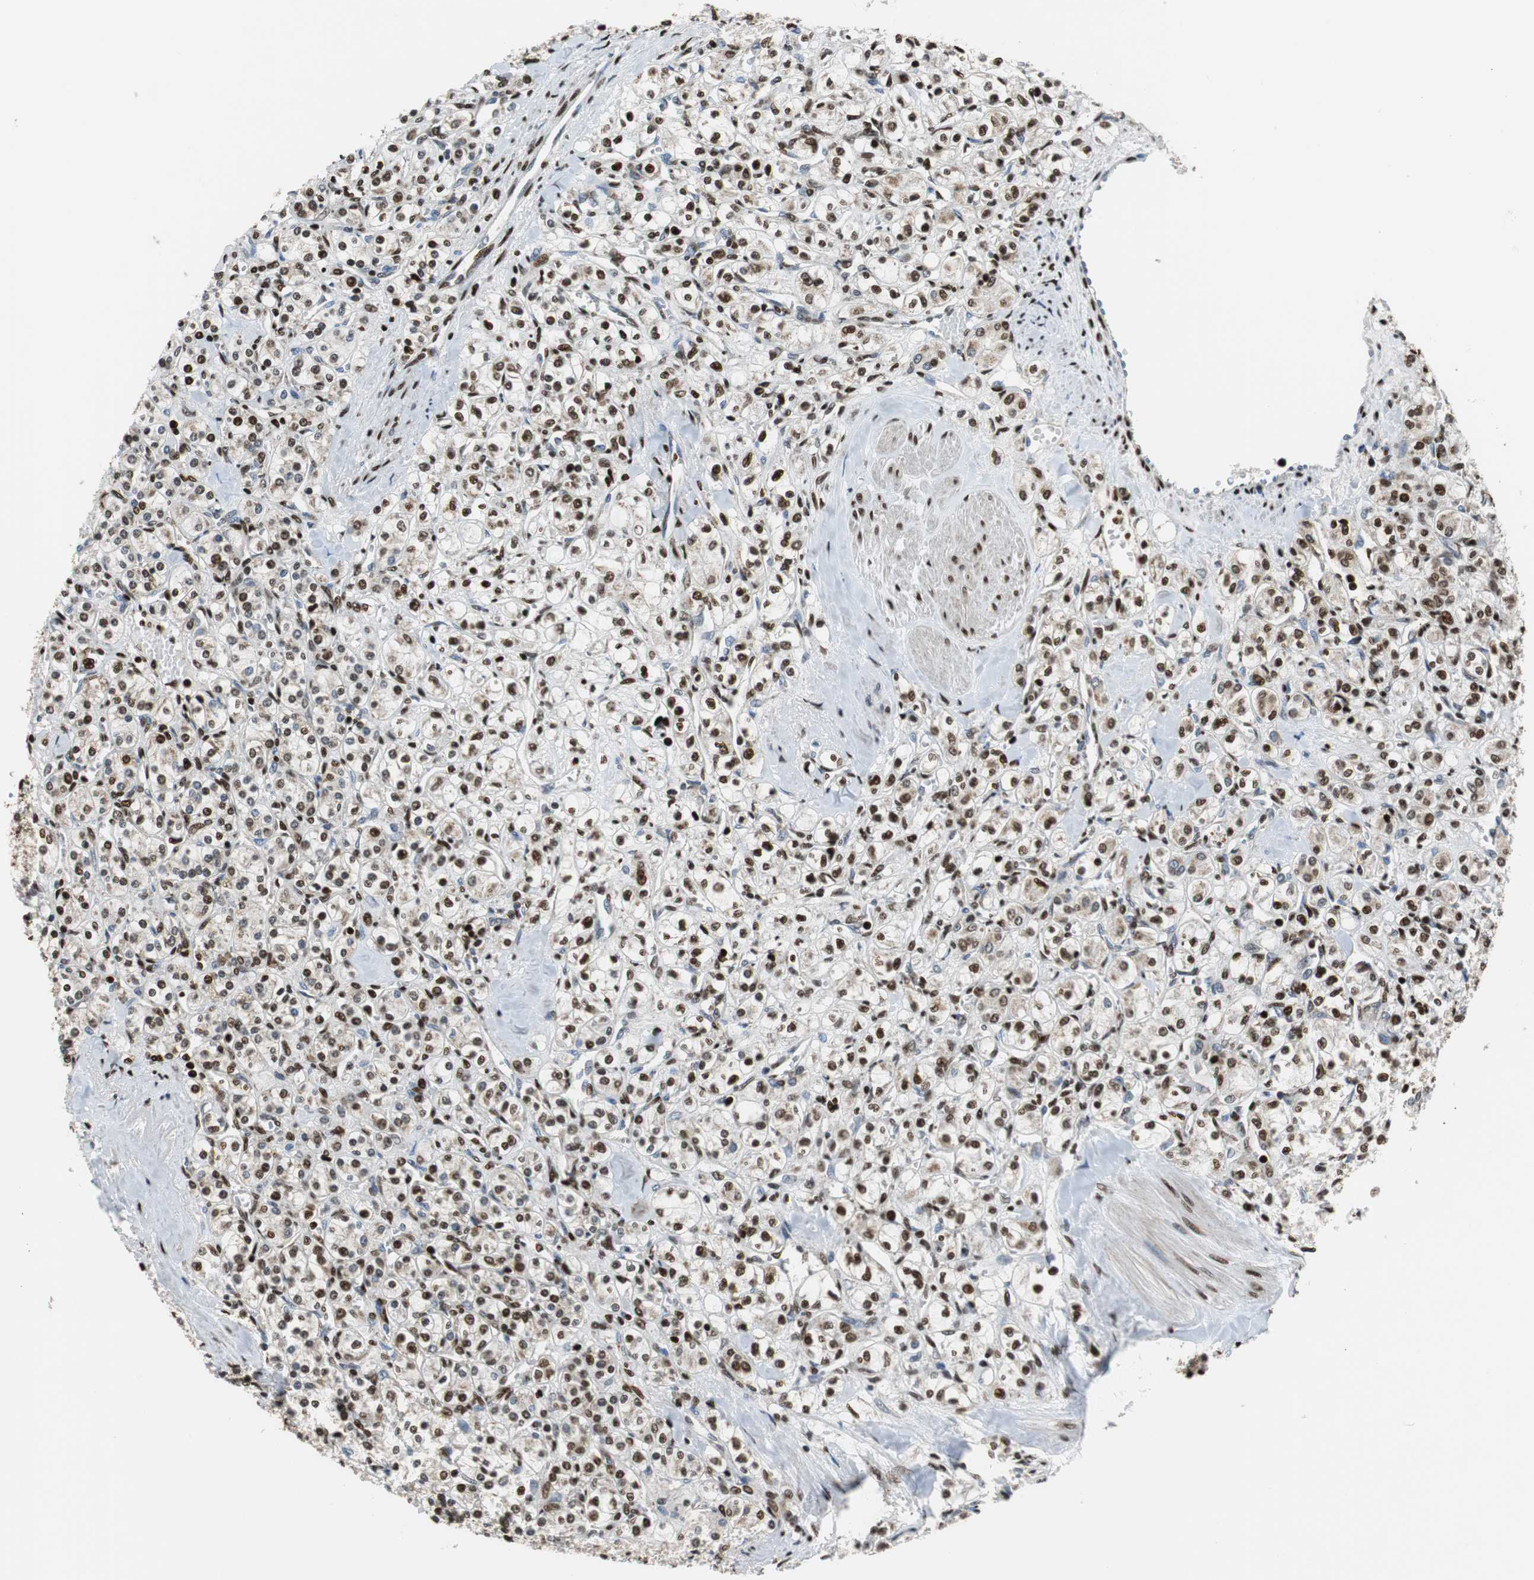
{"staining": {"intensity": "strong", "quantity": "25%-75%", "location": "nuclear"}, "tissue": "renal cancer", "cell_type": "Tumor cells", "image_type": "cancer", "snomed": [{"axis": "morphology", "description": "Adenocarcinoma, NOS"}, {"axis": "topography", "description": "Kidney"}], "caption": "An image showing strong nuclear positivity in approximately 25%-75% of tumor cells in renal adenocarcinoma, as visualized by brown immunohistochemical staining.", "gene": "HDAC1", "patient": {"sex": "male", "age": 77}}